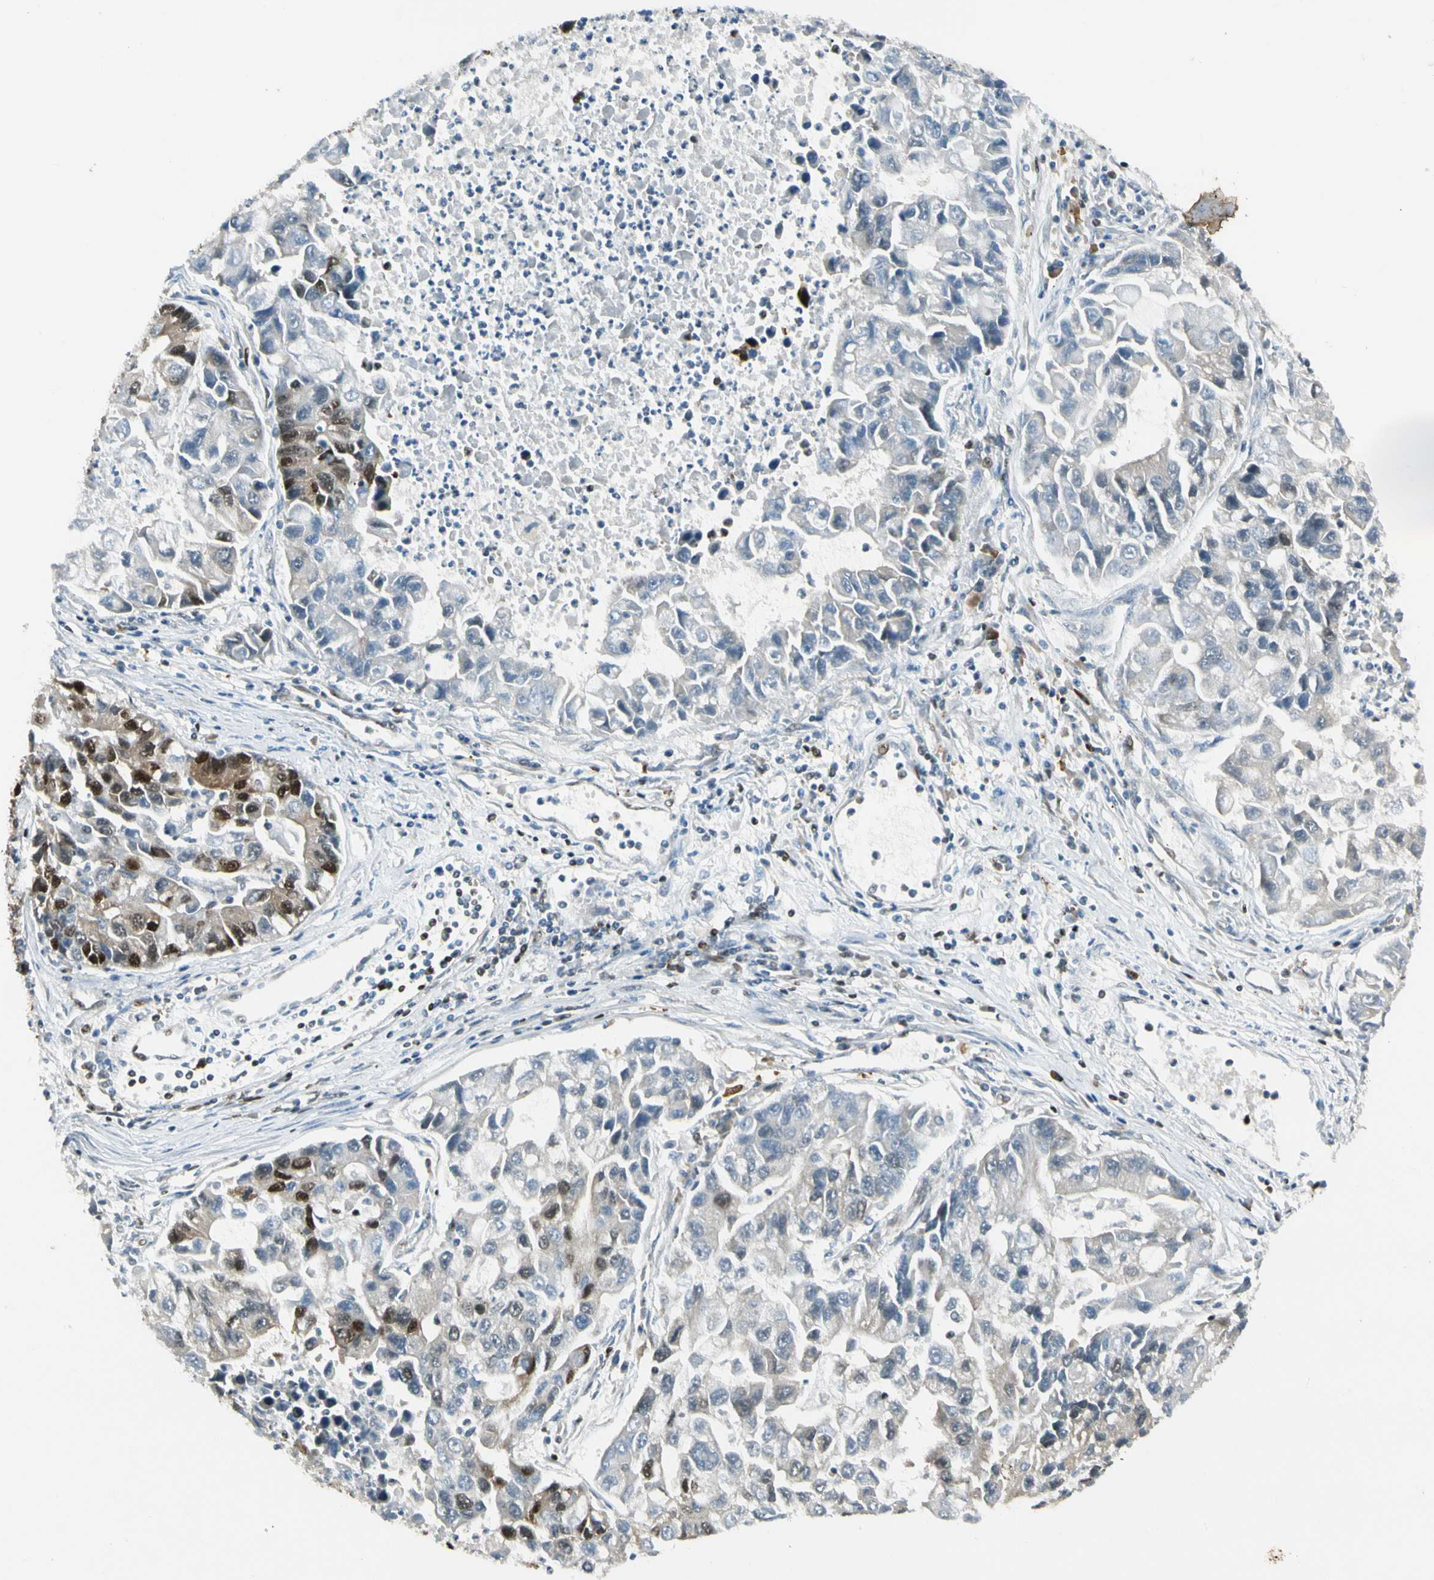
{"staining": {"intensity": "strong", "quantity": "25%-75%", "location": "cytoplasmic/membranous,nuclear"}, "tissue": "lung cancer", "cell_type": "Tumor cells", "image_type": "cancer", "snomed": [{"axis": "morphology", "description": "Adenocarcinoma, NOS"}, {"axis": "topography", "description": "Lung"}], "caption": "Immunohistochemical staining of lung cancer displays strong cytoplasmic/membranous and nuclear protein staining in approximately 25%-75% of tumor cells. Nuclei are stained in blue.", "gene": "FUS", "patient": {"sex": "female", "age": 51}}